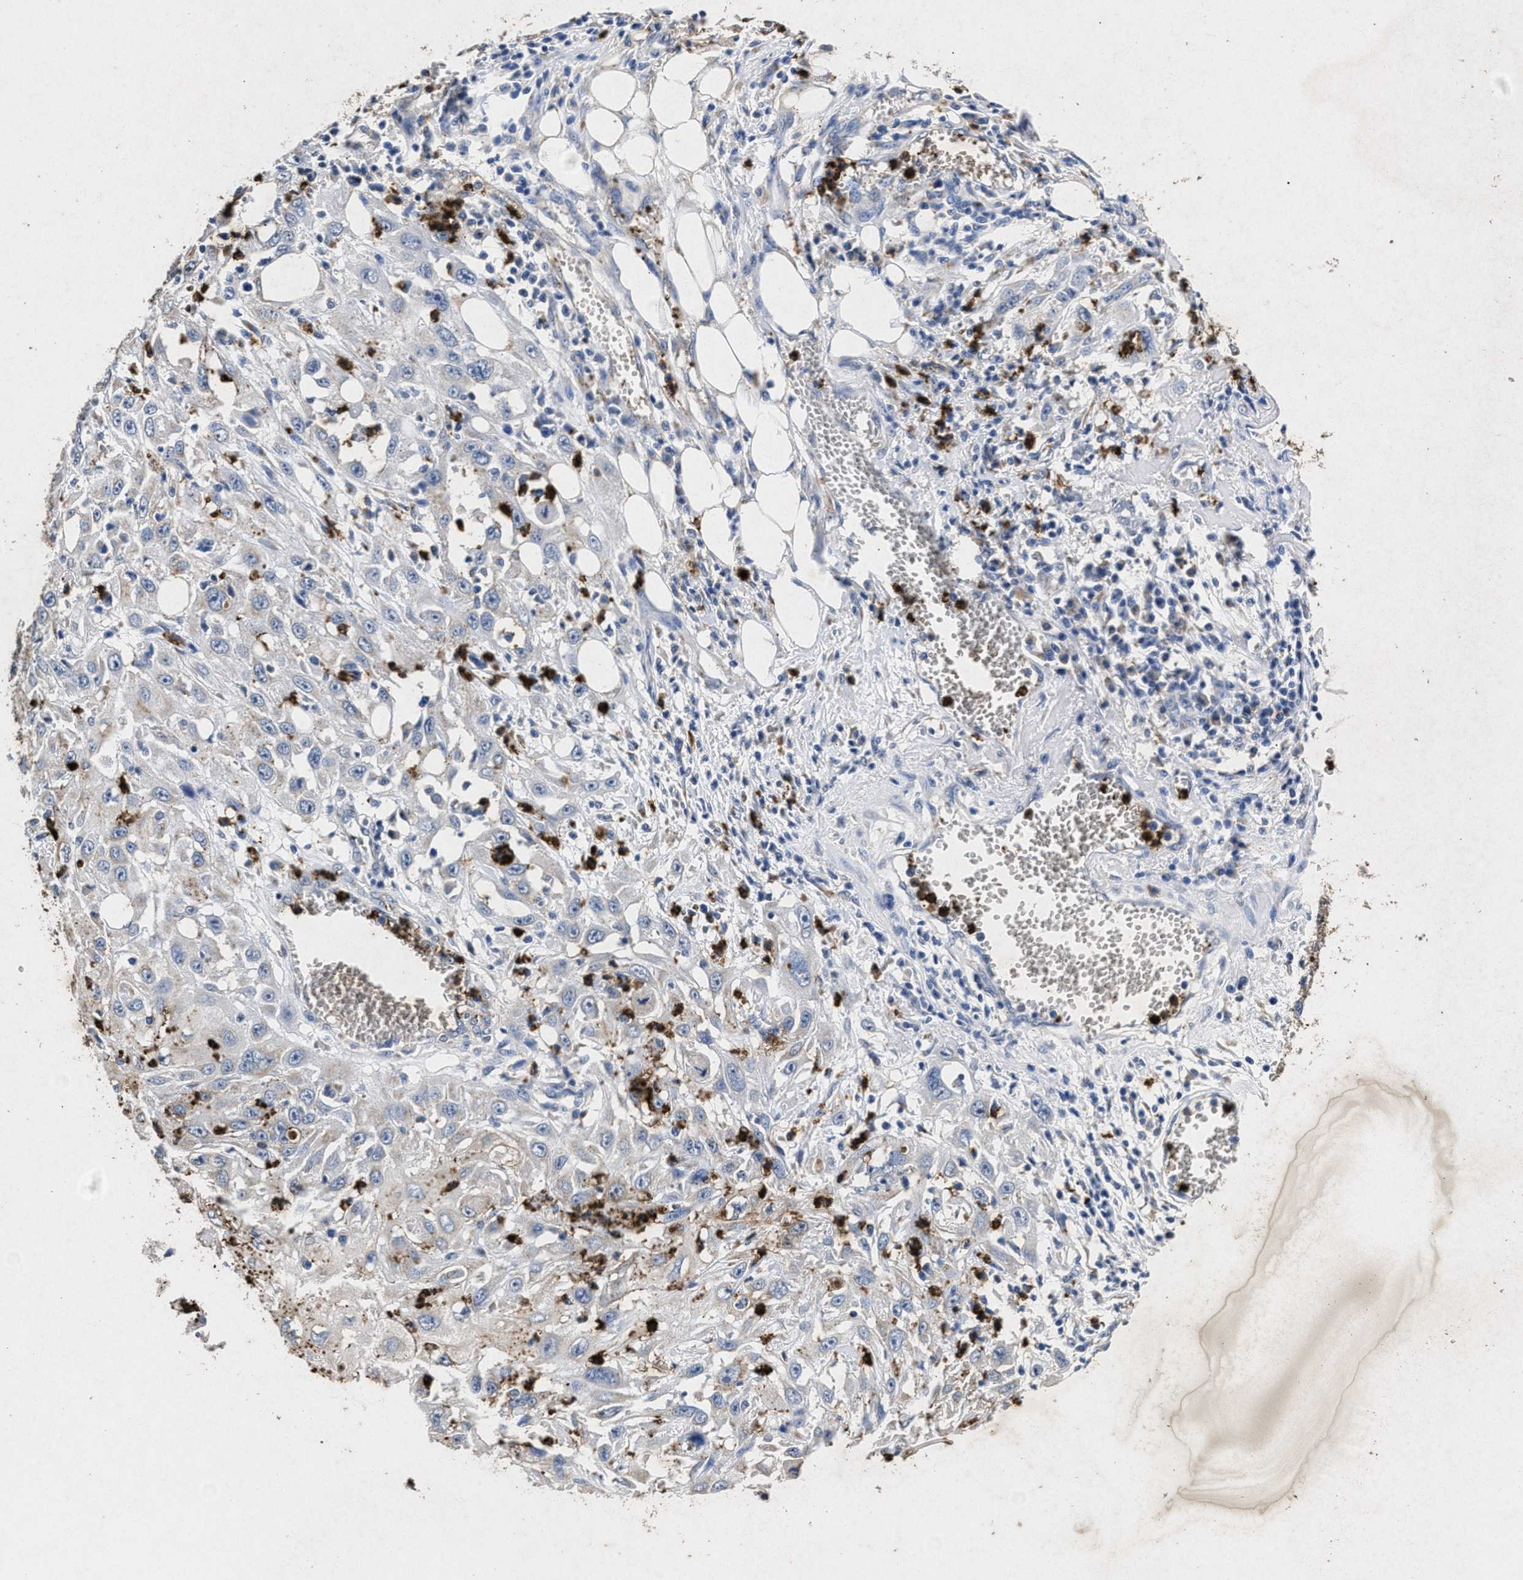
{"staining": {"intensity": "moderate", "quantity": "<25%", "location": "cytoplasmic/membranous"}, "tissue": "skin cancer", "cell_type": "Tumor cells", "image_type": "cancer", "snomed": [{"axis": "morphology", "description": "Squamous cell carcinoma, NOS"}, {"axis": "topography", "description": "Skin"}], "caption": "Skin squamous cell carcinoma stained with immunohistochemistry reveals moderate cytoplasmic/membranous positivity in approximately <25% of tumor cells. The staining was performed using DAB to visualize the protein expression in brown, while the nuclei were stained in blue with hematoxylin (Magnification: 20x).", "gene": "LTB4R2", "patient": {"sex": "male", "age": 75}}